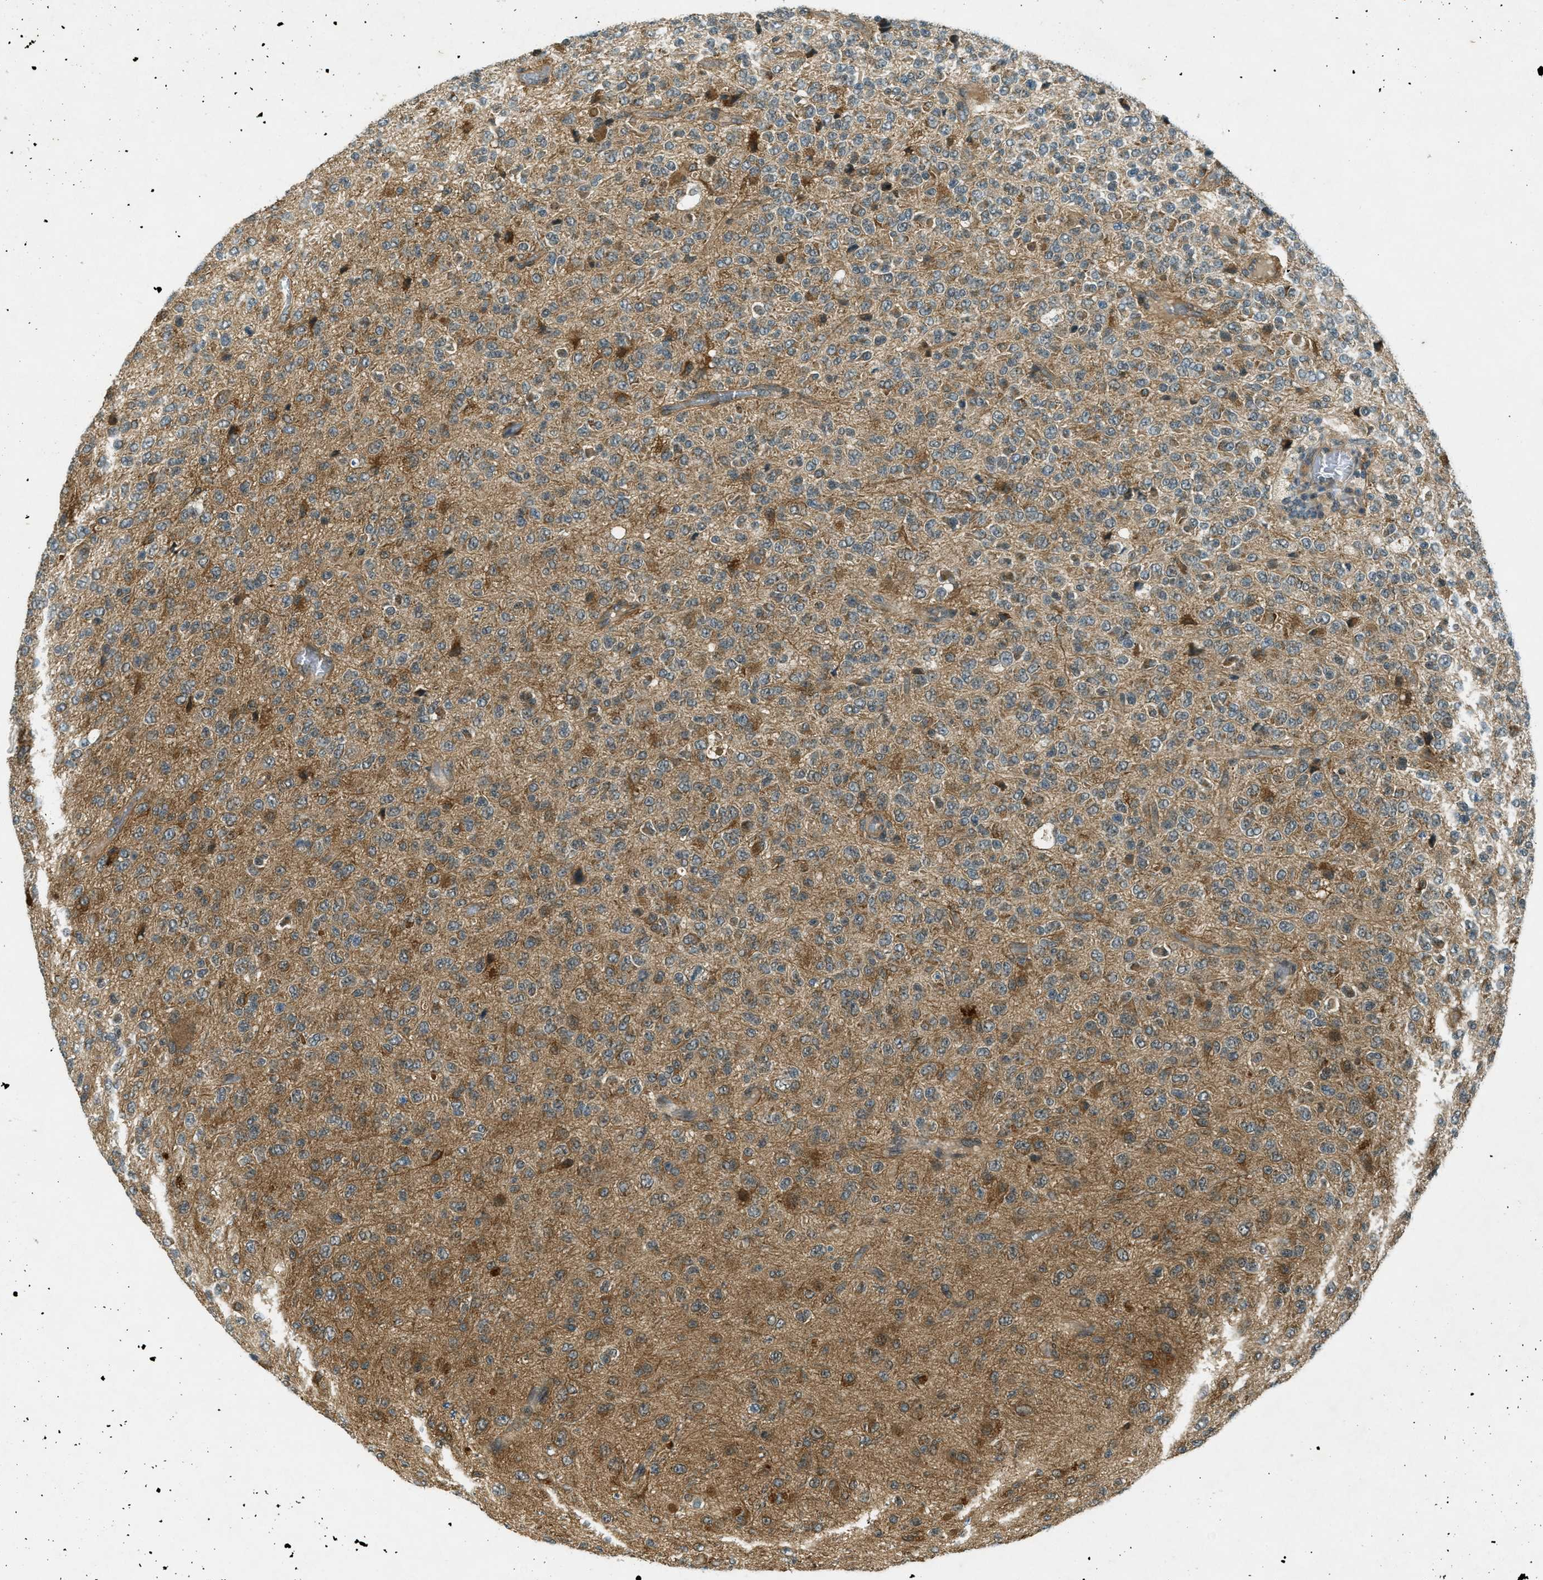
{"staining": {"intensity": "moderate", "quantity": ">75%", "location": "cytoplasmic/membranous"}, "tissue": "glioma", "cell_type": "Tumor cells", "image_type": "cancer", "snomed": [{"axis": "morphology", "description": "Glioma, malignant, High grade"}, {"axis": "topography", "description": "pancreas cauda"}], "caption": "Tumor cells demonstrate medium levels of moderate cytoplasmic/membranous staining in about >75% of cells in malignant high-grade glioma.", "gene": "EIF2AK3", "patient": {"sex": "male", "age": 60}}